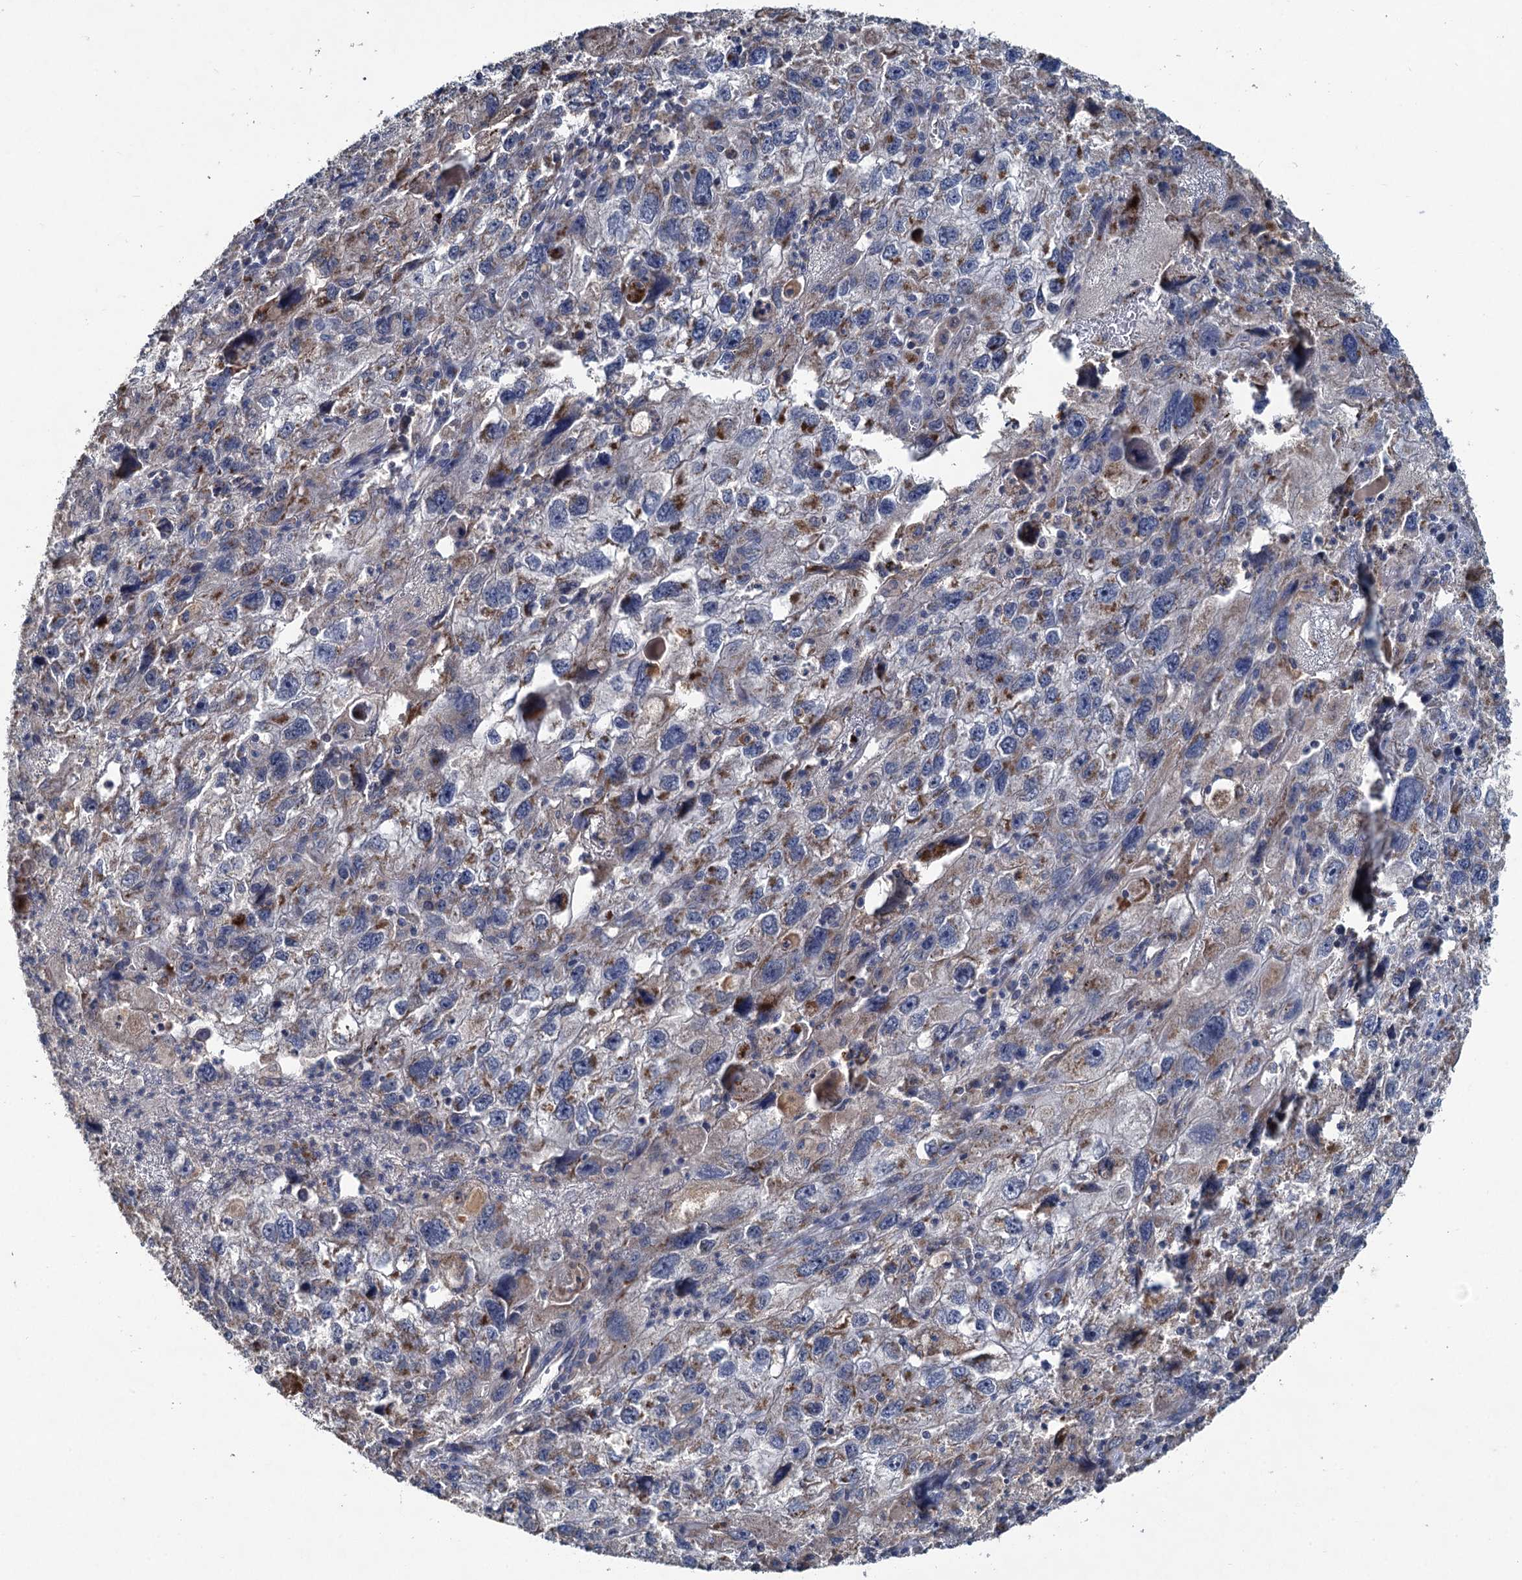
{"staining": {"intensity": "weak", "quantity": "<25%", "location": "cytoplasmic/membranous"}, "tissue": "endometrial cancer", "cell_type": "Tumor cells", "image_type": "cancer", "snomed": [{"axis": "morphology", "description": "Adenocarcinoma, NOS"}, {"axis": "topography", "description": "Endometrium"}], "caption": "The IHC micrograph has no significant expression in tumor cells of endometrial adenocarcinoma tissue.", "gene": "METTL4", "patient": {"sex": "female", "age": 49}}